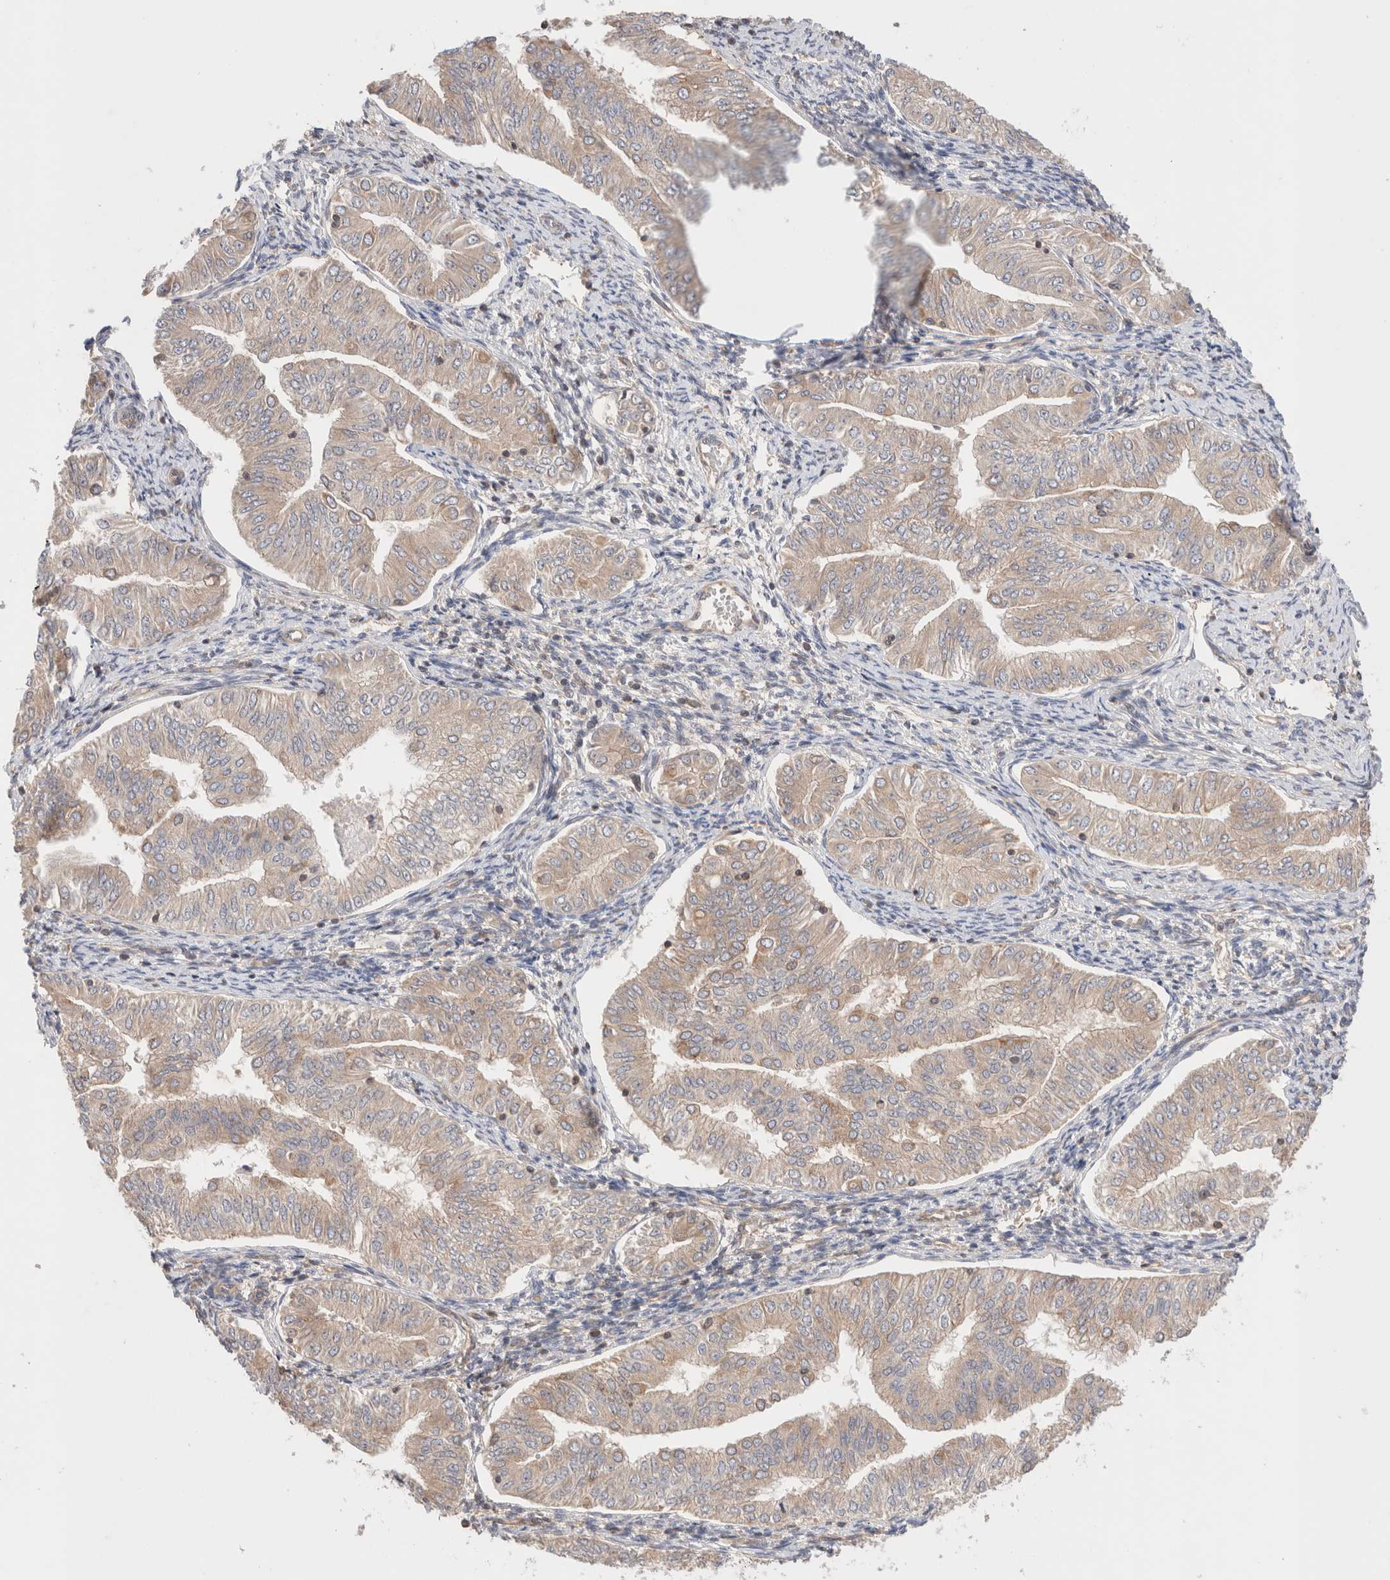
{"staining": {"intensity": "weak", "quantity": ">75%", "location": "cytoplasmic/membranous"}, "tissue": "endometrial cancer", "cell_type": "Tumor cells", "image_type": "cancer", "snomed": [{"axis": "morphology", "description": "Normal tissue, NOS"}, {"axis": "morphology", "description": "Adenocarcinoma, NOS"}, {"axis": "topography", "description": "Endometrium"}], "caption": "Weak cytoplasmic/membranous protein expression is identified in approximately >75% of tumor cells in endometrial adenocarcinoma.", "gene": "SIKE1", "patient": {"sex": "female", "age": 53}}